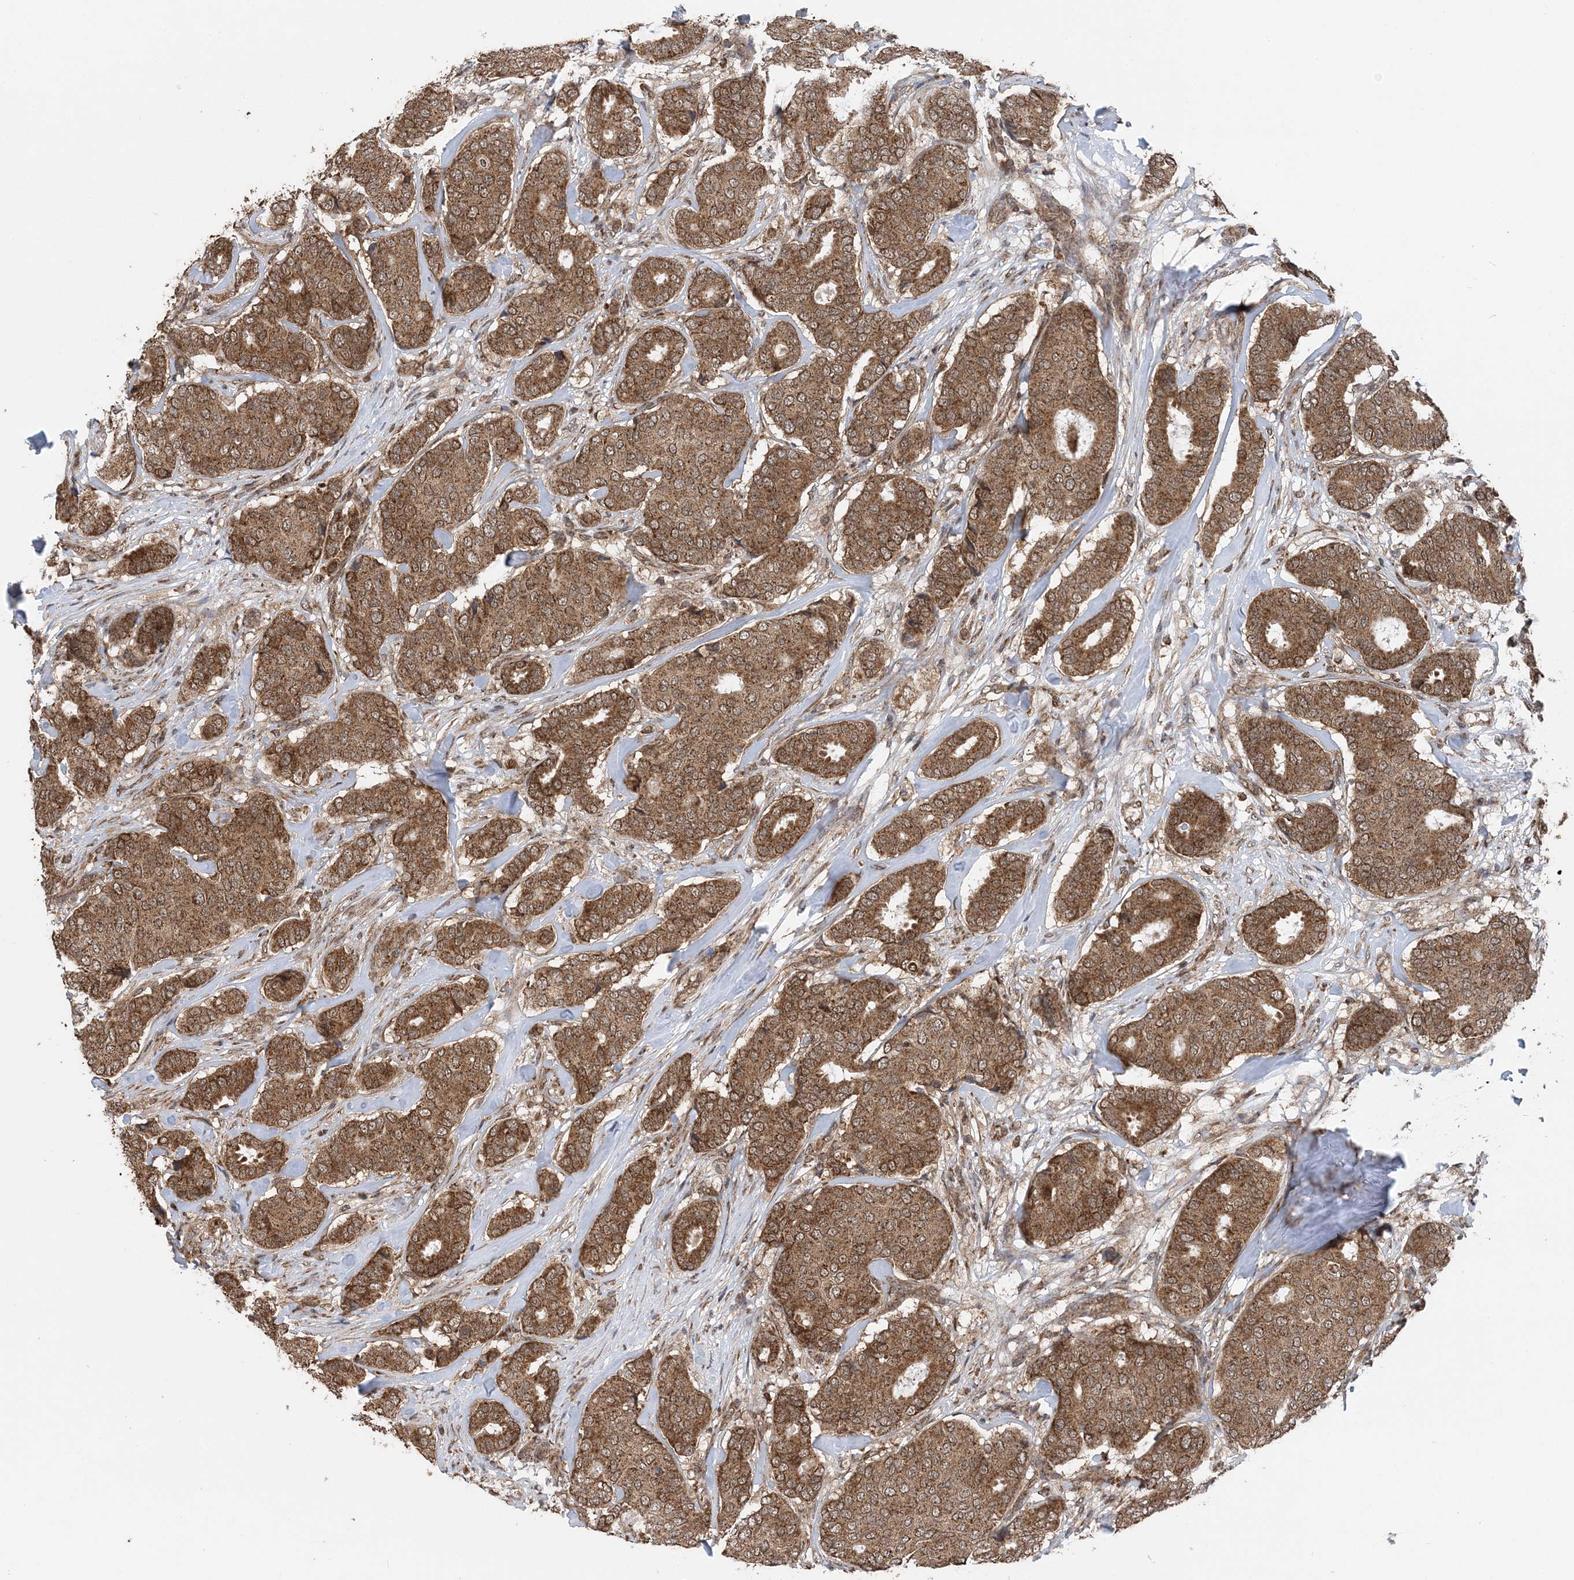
{"staining": {"intensity": "moderate", "quantity": ">75%", "location": "cytoplasmic/membranous"}, "tissue": "breast cancer", "cell_type": "Tumor cells", "image_type": "cancer", "snomed": [{"axis": "morphology", "description": "Duct carcinoma"}, {"axis": "topography", "description": "Breast"}], "caption": "A high-resolution micrograph shows immunohistochemistry (IHC) staining of breast cancer, which exhibits moderate cytoplasmic/membranous staining in about >75% of tumor cells. (IHC, brightfield microscopy, high magnification).", "gene": "PCBP1", "patient": {"sex": "female", "age": 75}}